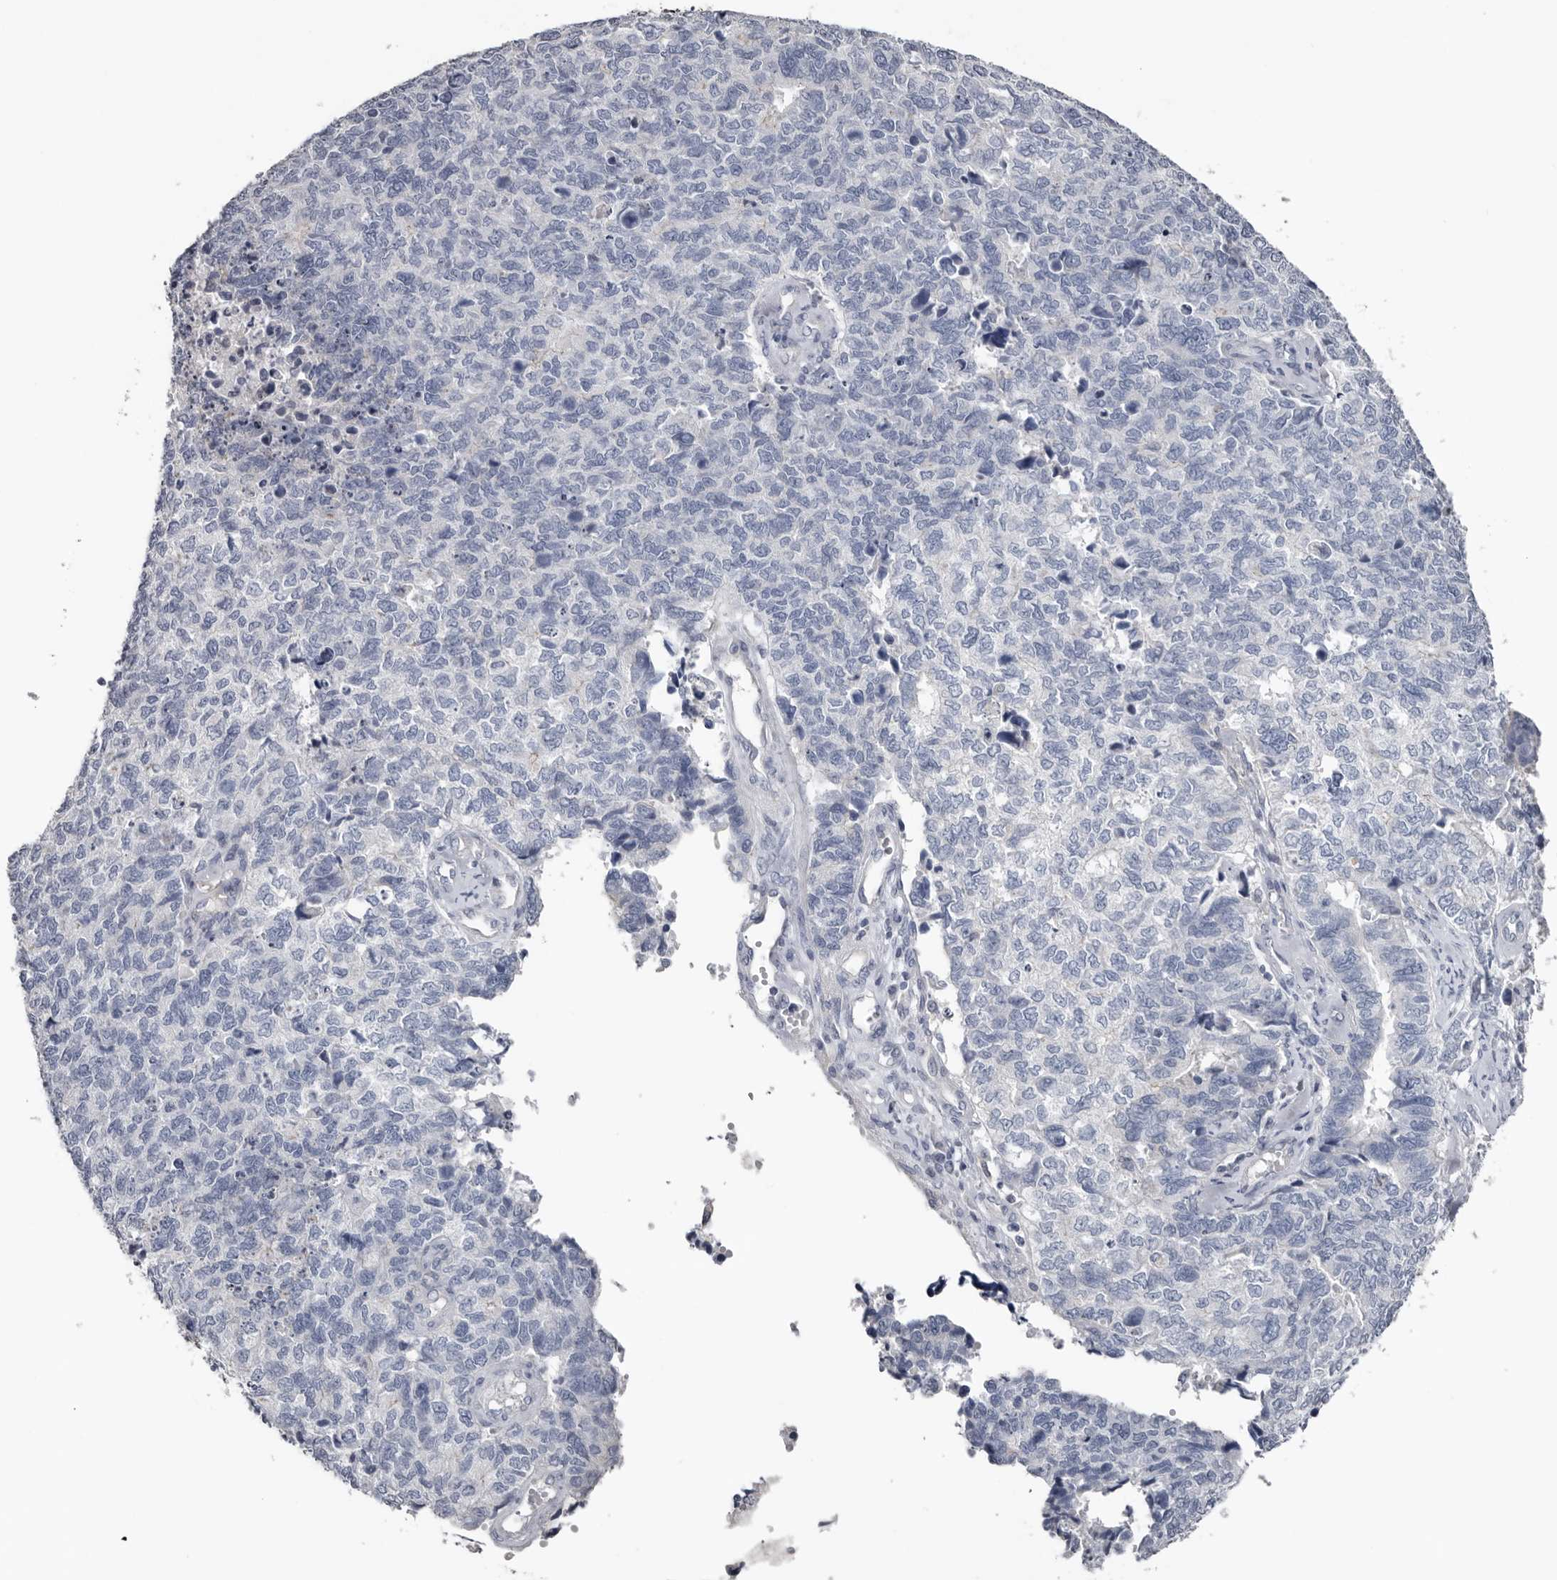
{"staining": {"intensity": "negative", "quantity": "none", "location": "none"}, "tissue": "cervical cancer", "cell_type": "Tumor cells", "image_type": "cancer", "snomed": [{"axis": "morphology", "description": "Squamous cell carcinoma, NOS"}, {"axis": "topography", "description": "Cervix"}], "caption": "This micrograph is of squamous cell carcinoma (cervical) stained with immunohistochemistry to label a protein in brown with the nuclei are counter-stained blue. There is no positivity in tumor cells.", "gene": "FABP7", "patient": {"sex": "female", "age": 63}}